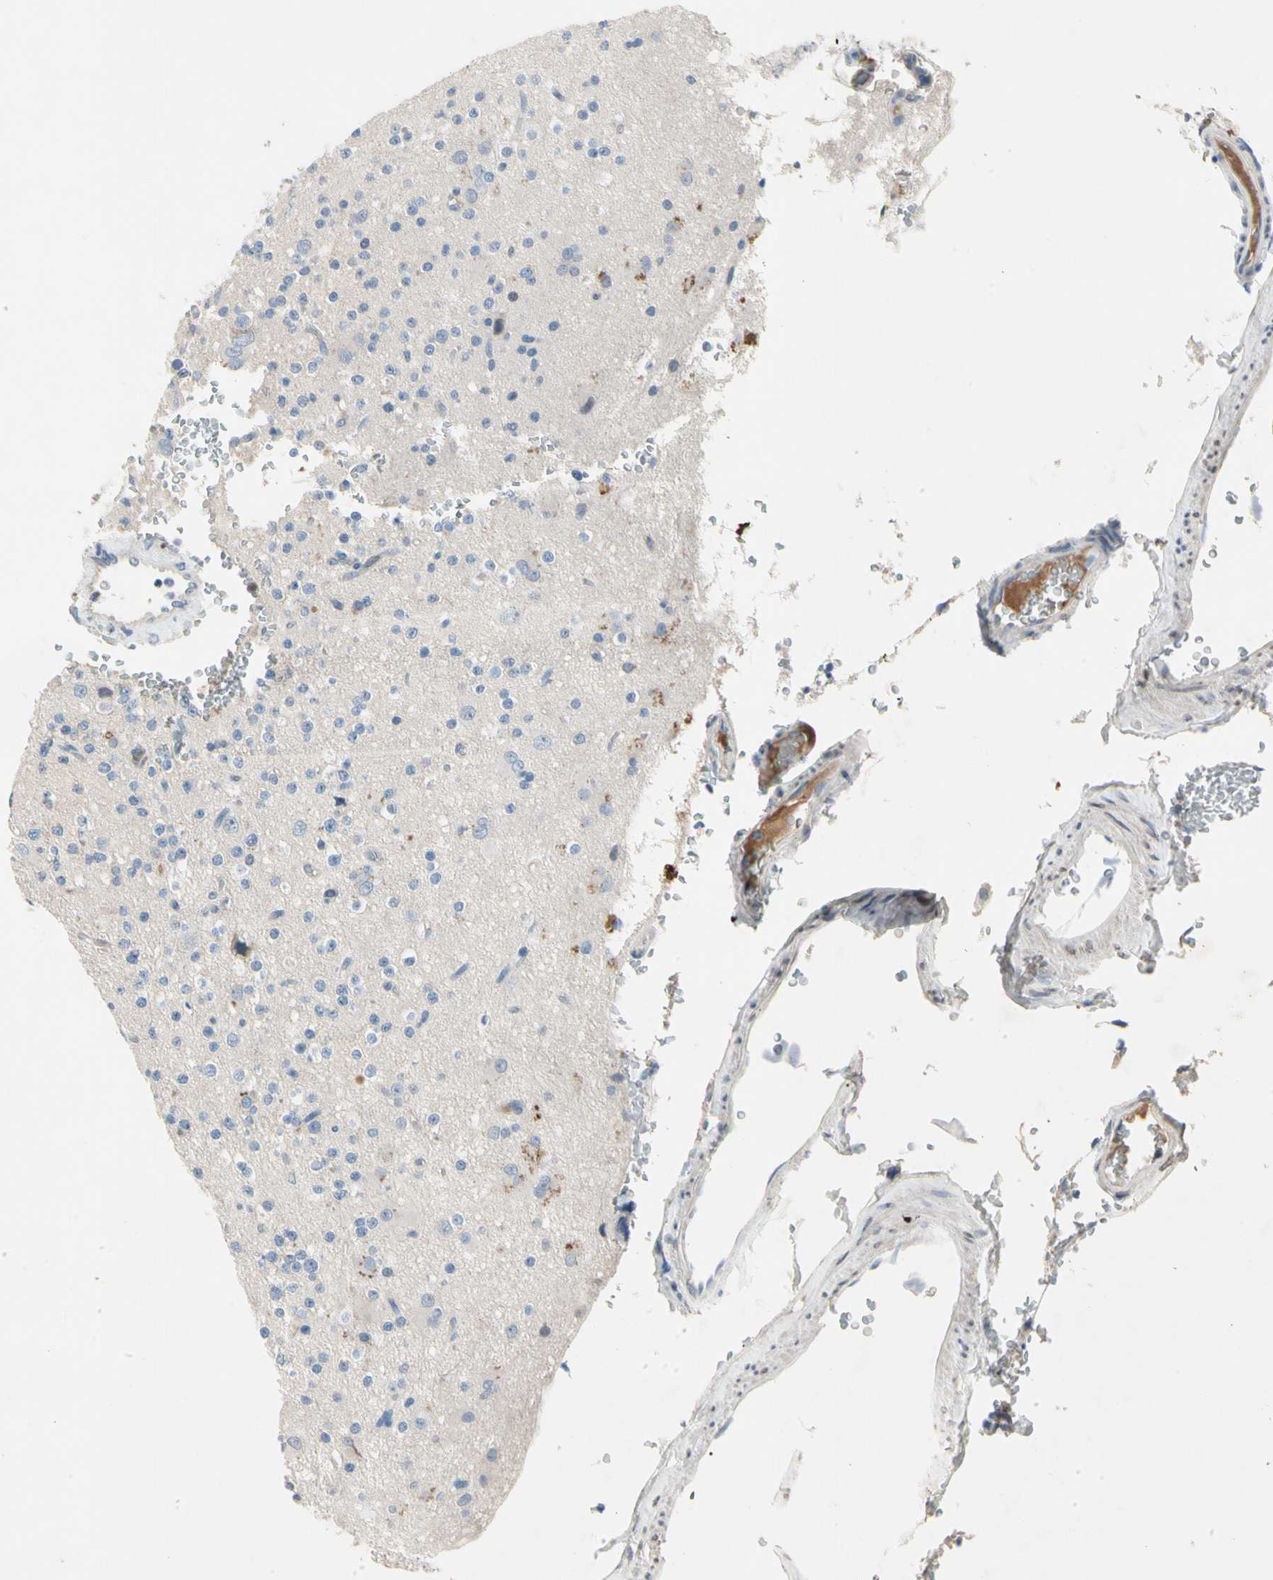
{"staining": {"intensity": "negative", "quantity": "none", "location": "none"}, "tissue": "glioma", "cell_type": "Tumor cells", "image_type": "cancer", "snomed": [{"axis": "morphology", "description": "Glioma, malignant, High grade"}, {"axis": "topography", "description": "Brain"}], "caption": "This histopathology image is of glioma stained with immunohistochemistry (IHC) to label a protein in brown with the nuclei are counter-stained blue. There is no expression in tumor cells. (Stains: DAB immunohistochemistry (IHC) with hematoxylin counter stain, Microscopy: brightfield microscopy at high magnification).", "gene": "ECRG4", "patient": {"sex": "male", "age": 47}}